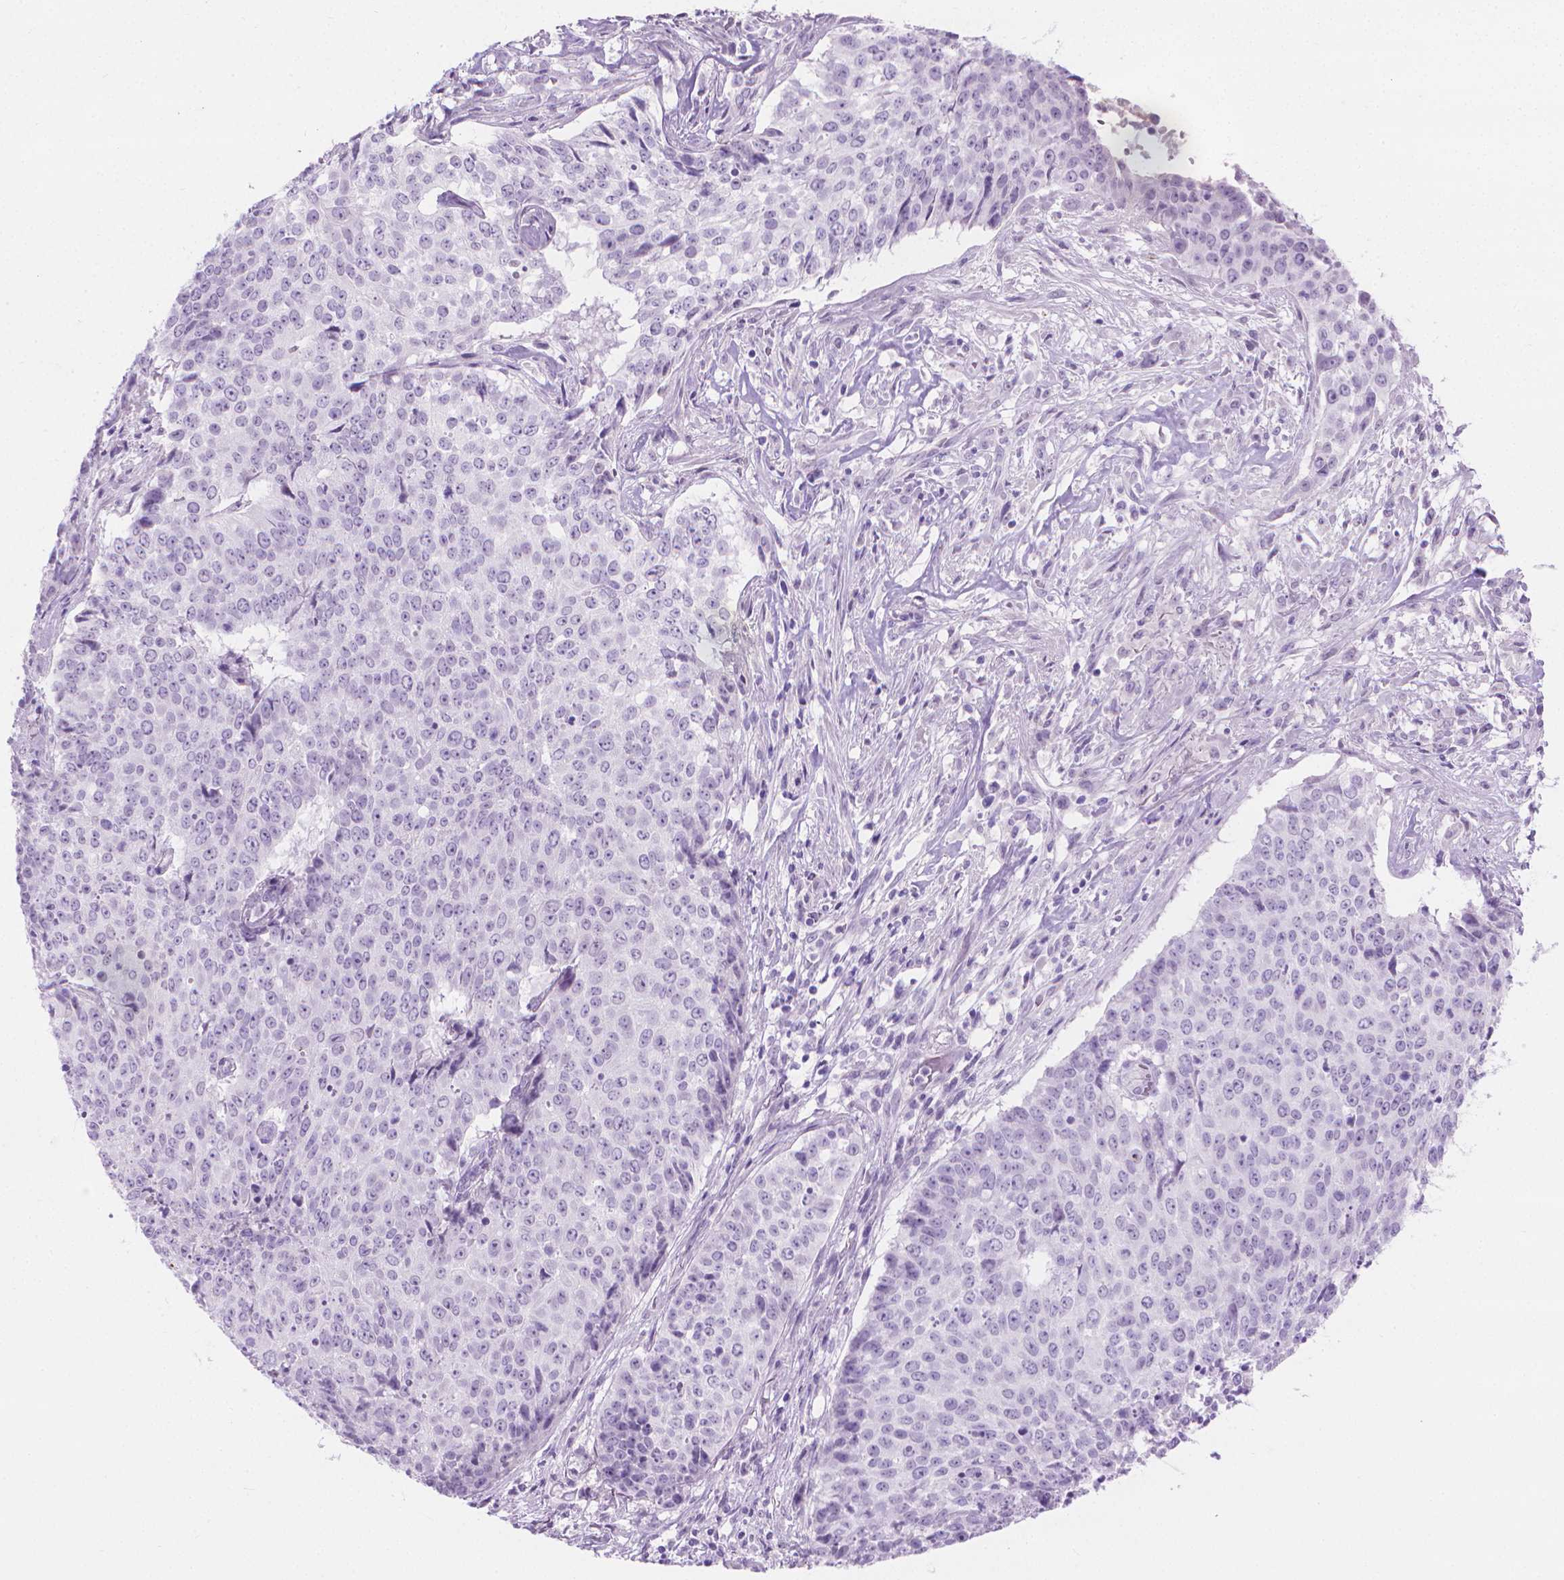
{"staining": {"intensity": "negative", "quantity": "none", "location": "none"}, "tissue": "lung cancer", "cell_type": "Tumor cells", "image_type": "cancer", "snomed": [{"axis": "morphology", "description": "Normal tissue, NOS"}, {"axis": "morphology", "description": "Squamous cell carcinoma, NOS"}, {"axis": "topography", "description": "Bronchus"}, {"axis": "topography", "description": "Lung"}], "caption": "DAB (3,3'-diaminobenzidine) immunohistochemical staining of lung squamous cell carcinoma shows no significant positivity in tumor cells.", "gene": "CFAP52", "patient": {"sex": "male", "age": 64}}